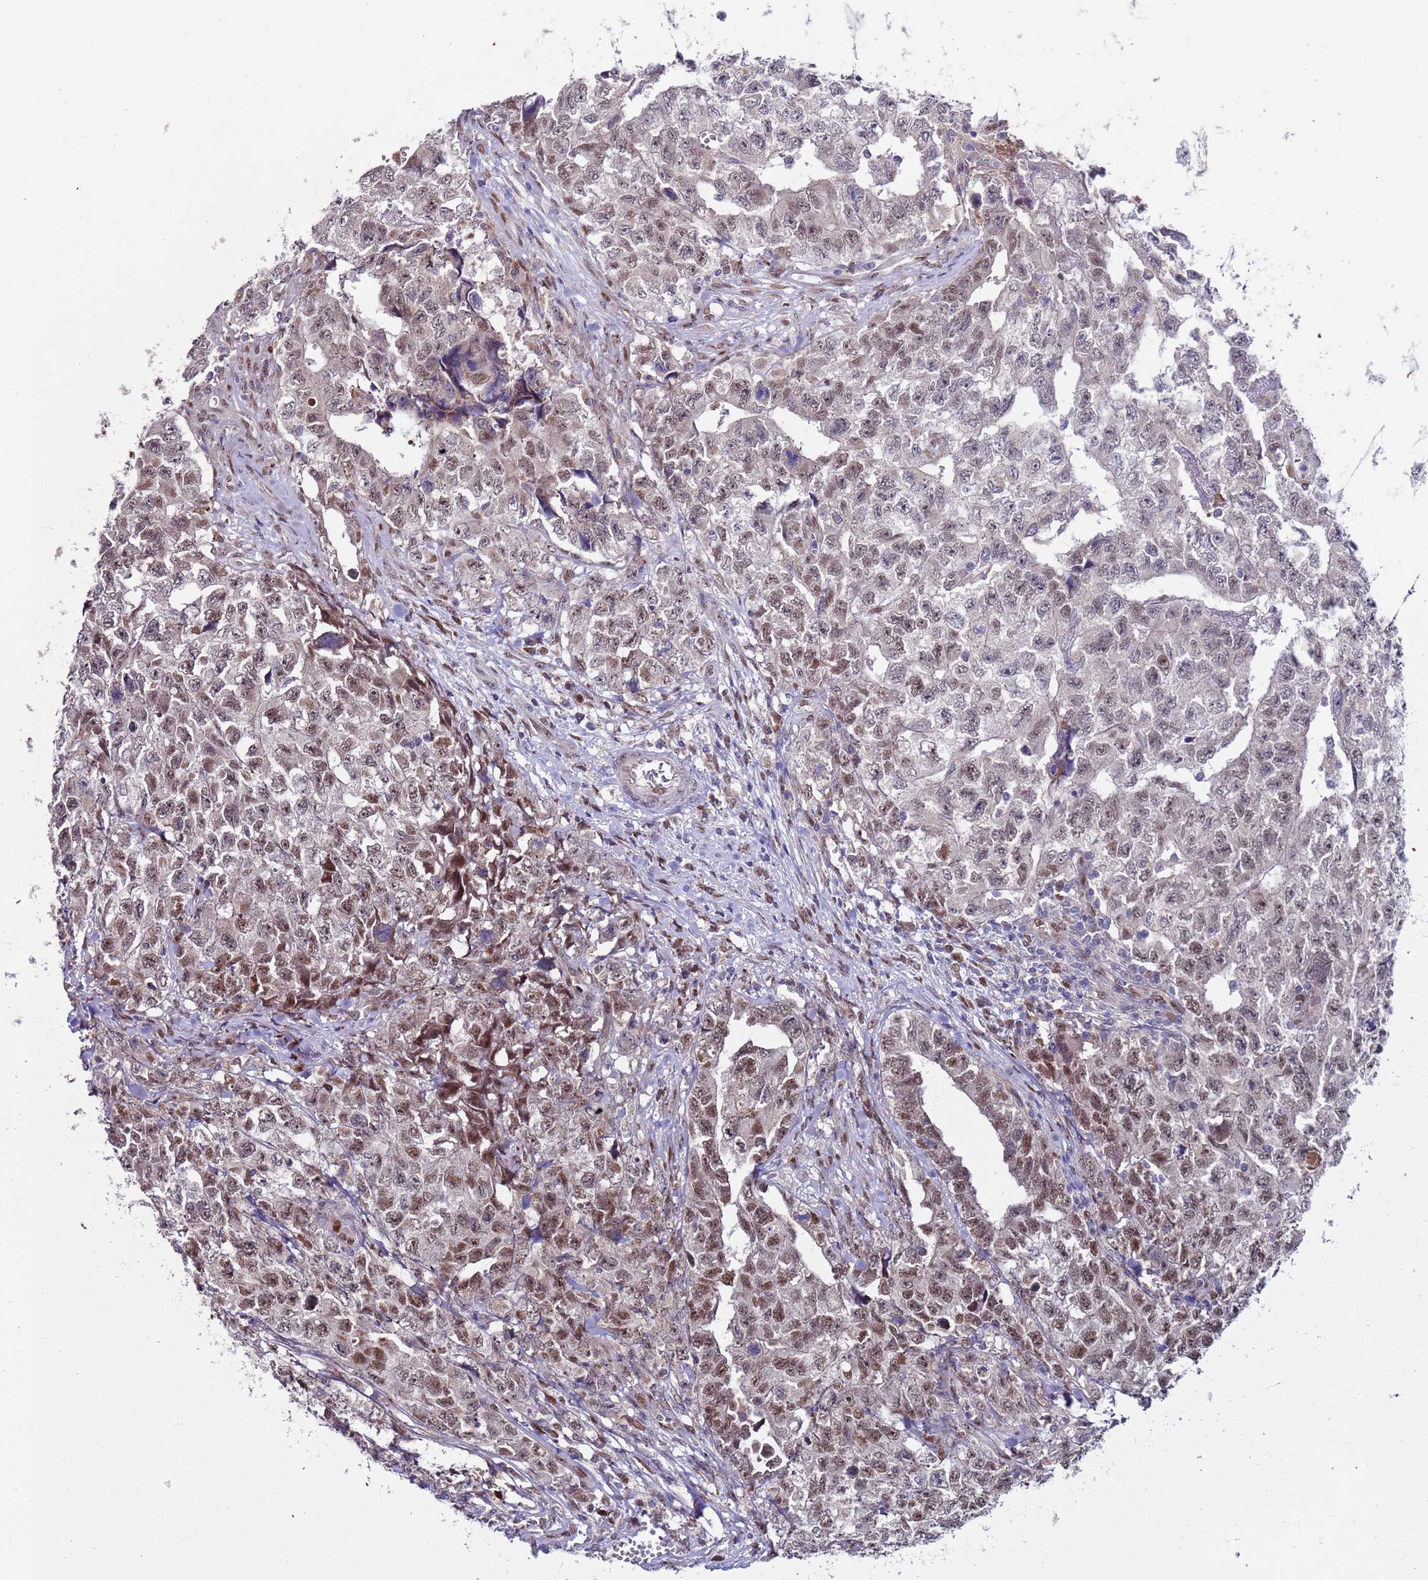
{"staining": {"intensity": "weak", "quantity": ">75%", "location": "nuclear"}, "tissue": "testis cancer", "cell_type": "Tumor cells", "image_type": "cancer", "snomed": [{"axis": "morphology", "description": "Carcinoma, Embryonal, NOS"}, {"axis": "topography", "description": "Testis"}], "caption": "Approximately >75% of tumor cells in testis embryonal carcinoma demonstrate weak nuclear protein staining as visualized by brown immunohistochemical staining.", "gene": "FBXO27", "patient": {"sex": "male", "age": 31}}